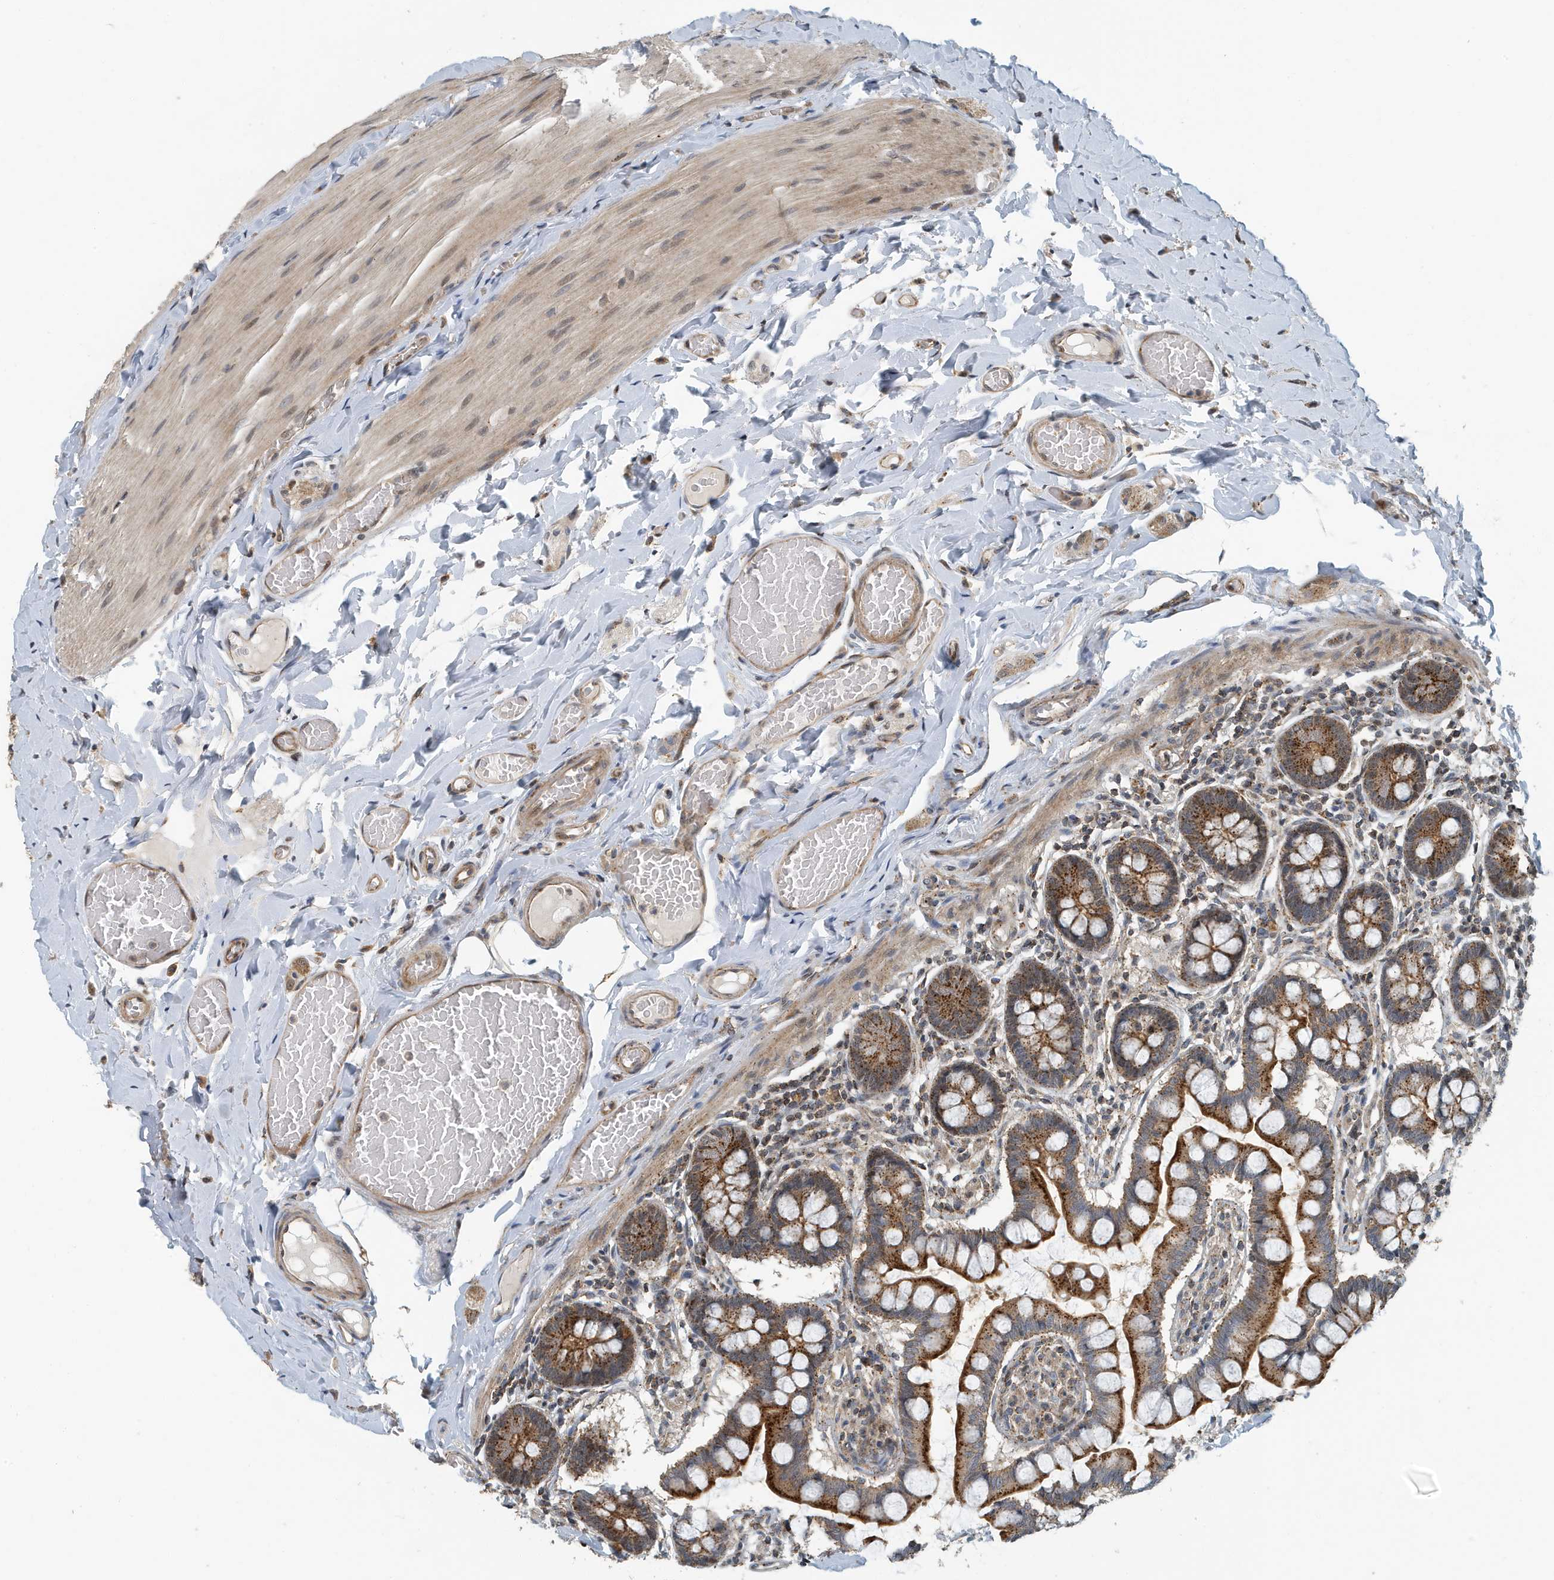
{"staining": {"intensity": "strong", "quantity": ">75%", "location": "cytoplasmic/membranous"}, "tissue": "small intestine", "cell_type": "Glandular cells", "image_type": "normal", "snomed": [{"axis": "morphology", "description": "Normal tissue, NOS"}, {"axis": "topography", "description": "Small intestine"}], "caption": "Immunohistochemical staining of benign small intestine reveals strong cytoplasmic/membranous protein expression in about >75% of glandular cells.", "gene": "KIF15", "patient": {"sex": "male", "age": 41}}